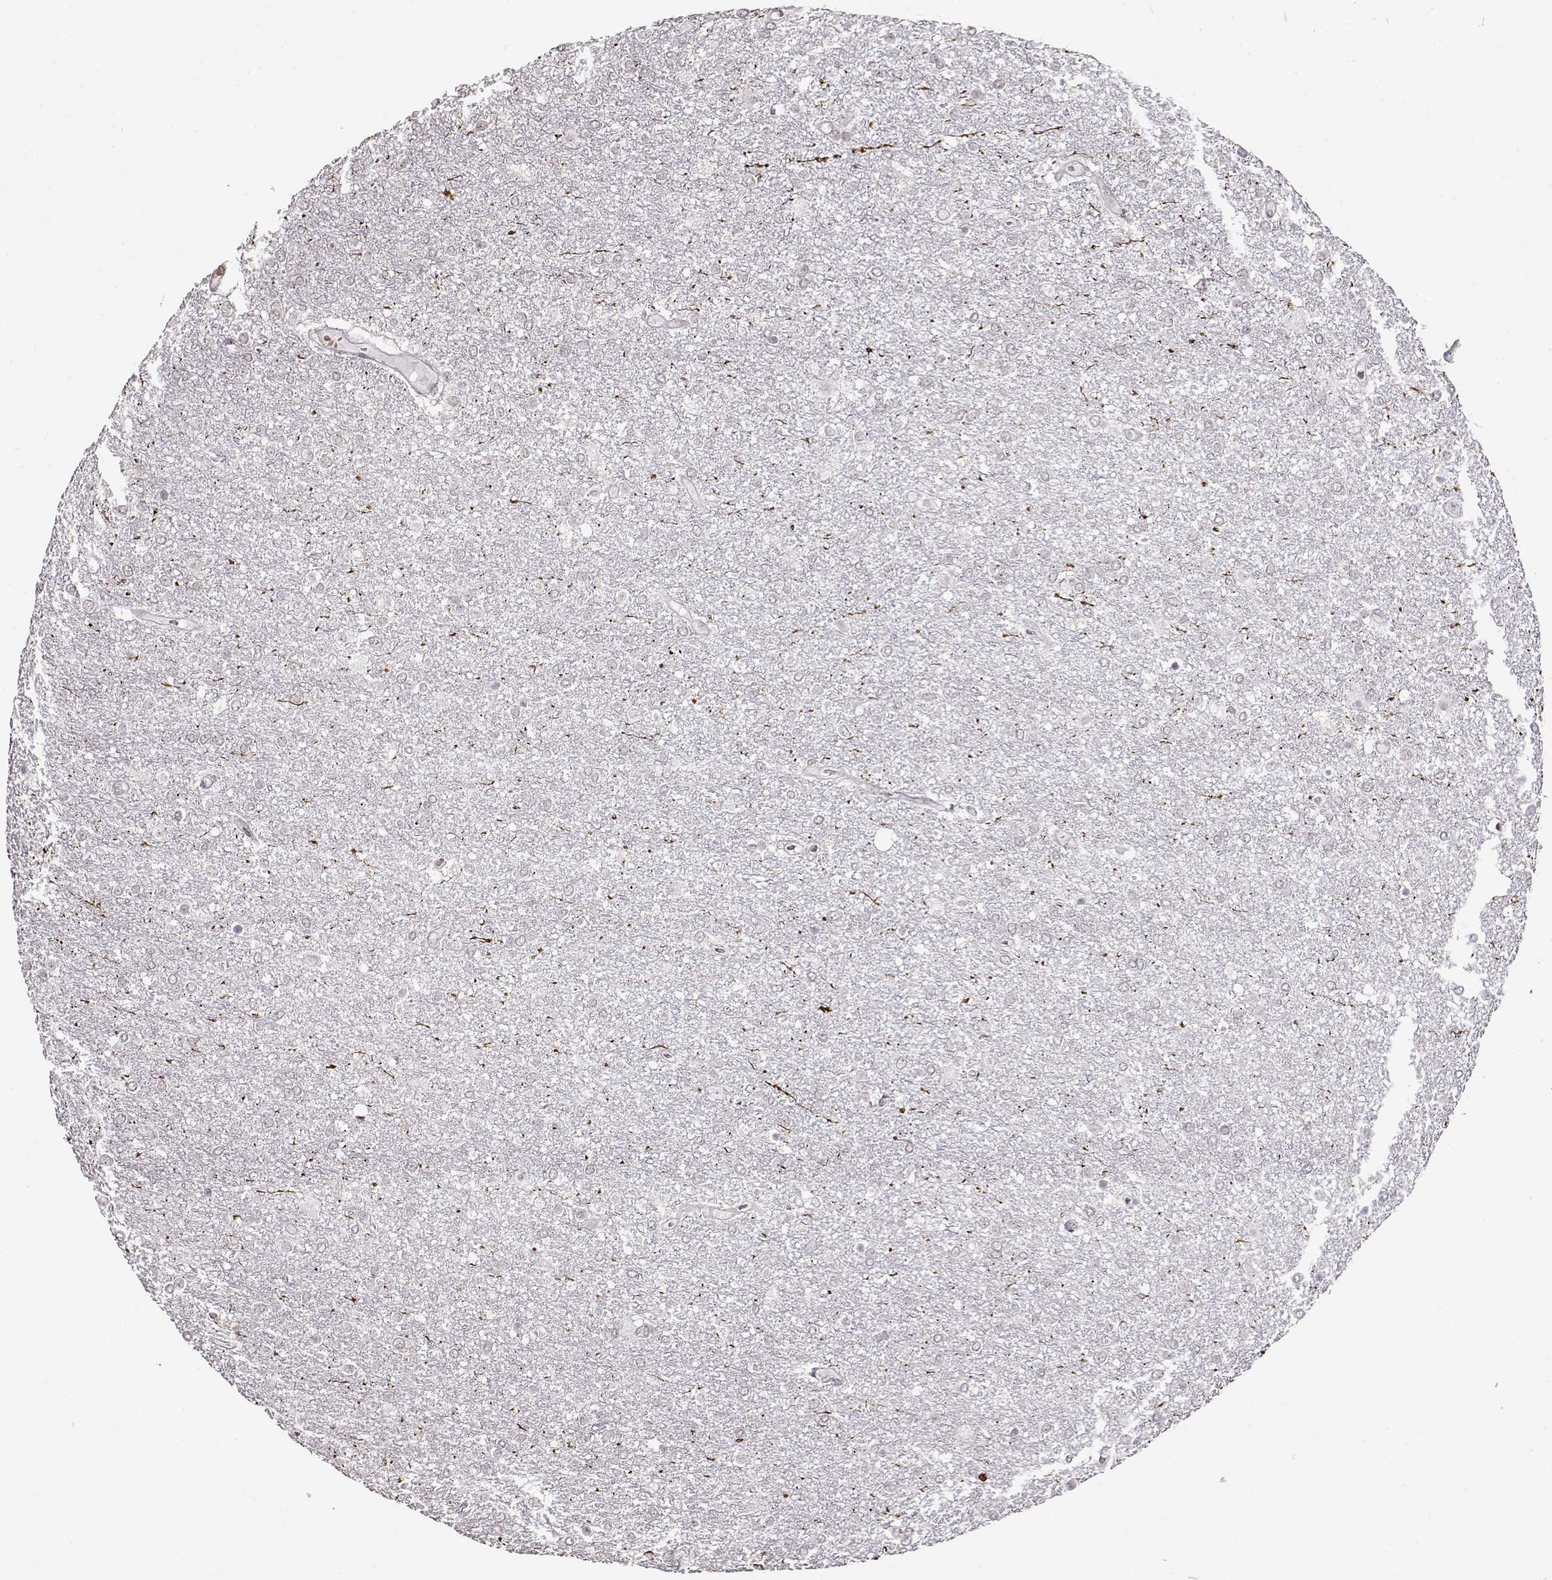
{"staining": {"intensity": "negative", "quantity": "none", "location": "none"}, "tissue": "glioma", "cell_type": "Tumor cells", "image_type": "cancer", "snomed": [{"axis": "morphology", "description": "Glioma, malignant, High grade"}, {"axis": "topography", "description": "Brain"}], "caption": "Immunohistochemistry micrograph of human high-grade glioma (malignant) stained for a protein (brown), which exhibits no positivity in tumor cells.", "gene": "PCP4", "patient": {"sex": "female", "age": 61}}